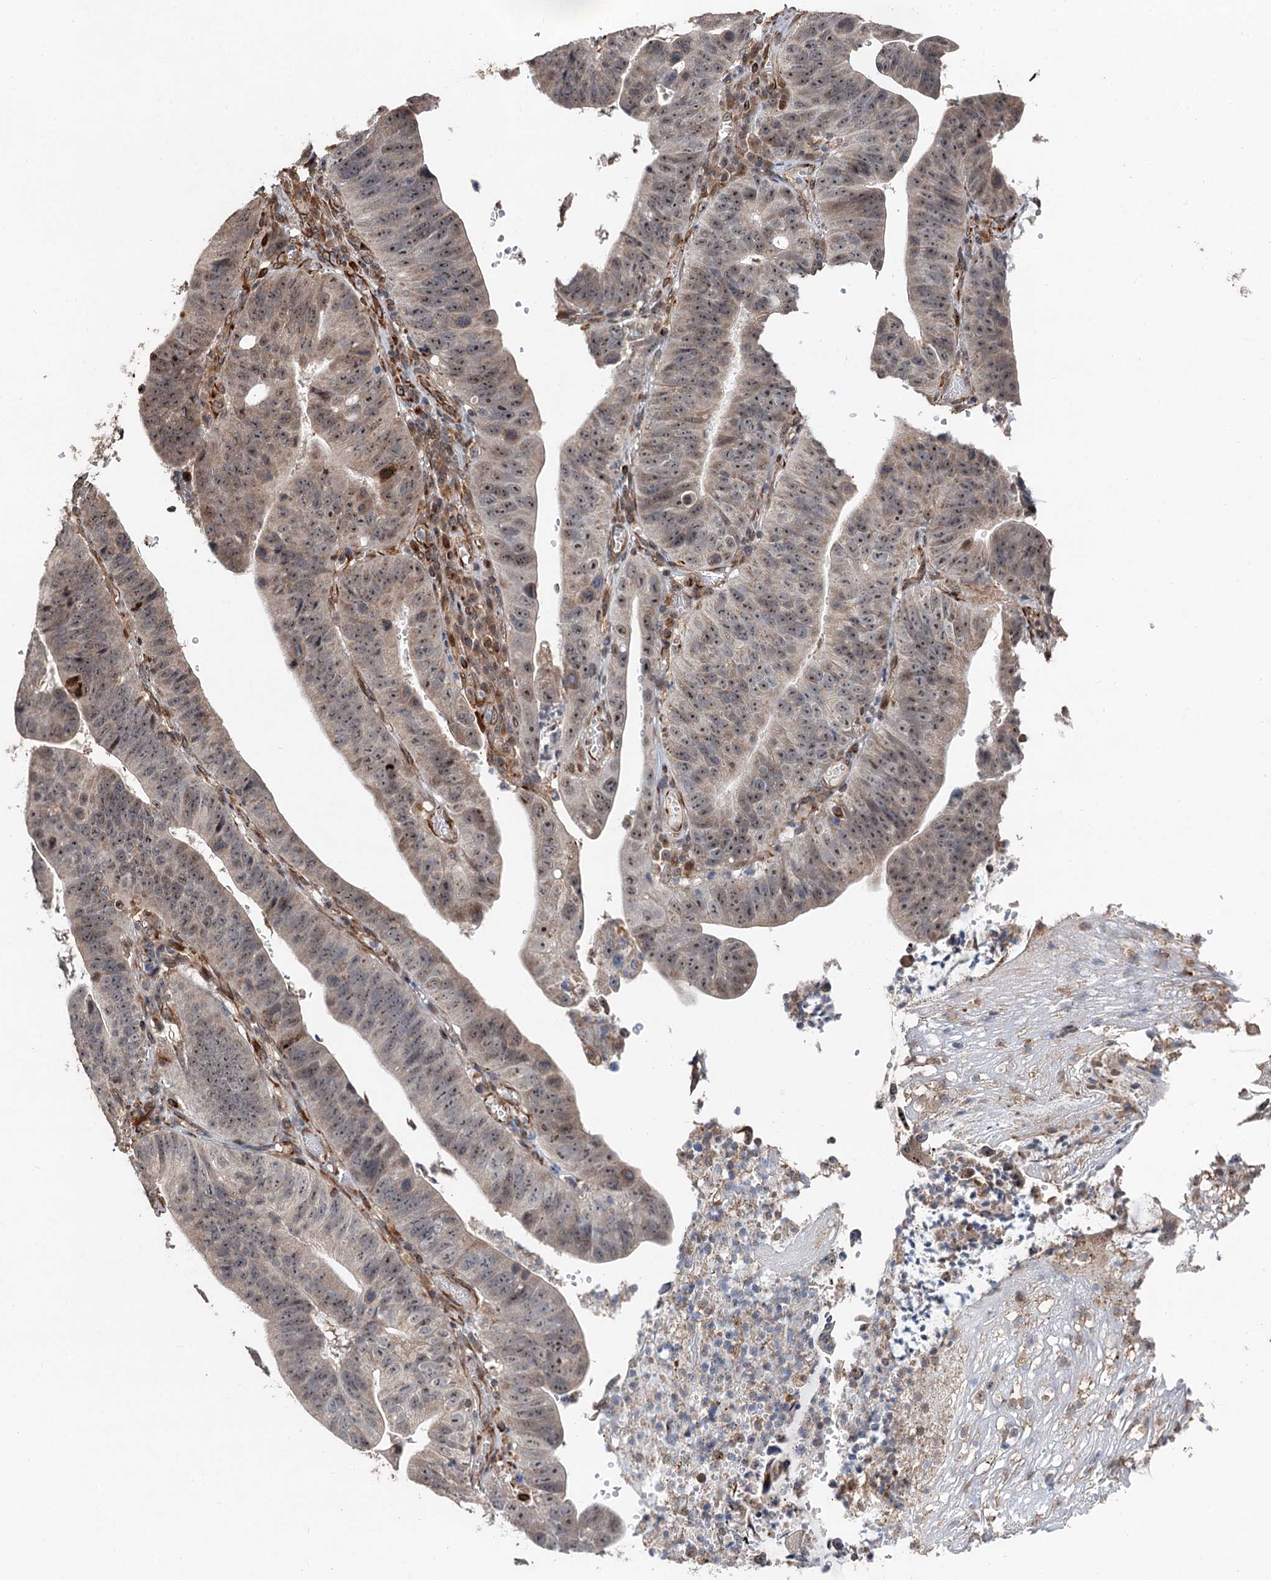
{"staining": {"intensity": "moderate", "quantity": ">75%", "location": "nuclear"}, "tissue": "stomach cancer", "cell_type": "Tumor cells", "image_type": "cancer", "snomed": [{"axis": "morphology", "description": "Adenocarcinoma, NOS"}, {"axis": "topography", "description": "Stomach"}], "caption": "Protein positivity by immunohistochemistry (IHC) shows moderate nuclear expression in approximately >75% of tumor cells in stomach cancer (adenocarcinoma). (DAB = brown stain, brightfield microscopy at high magnification).", "gene": "TMA16", "patient": {"sex": "male", "age": 59}}